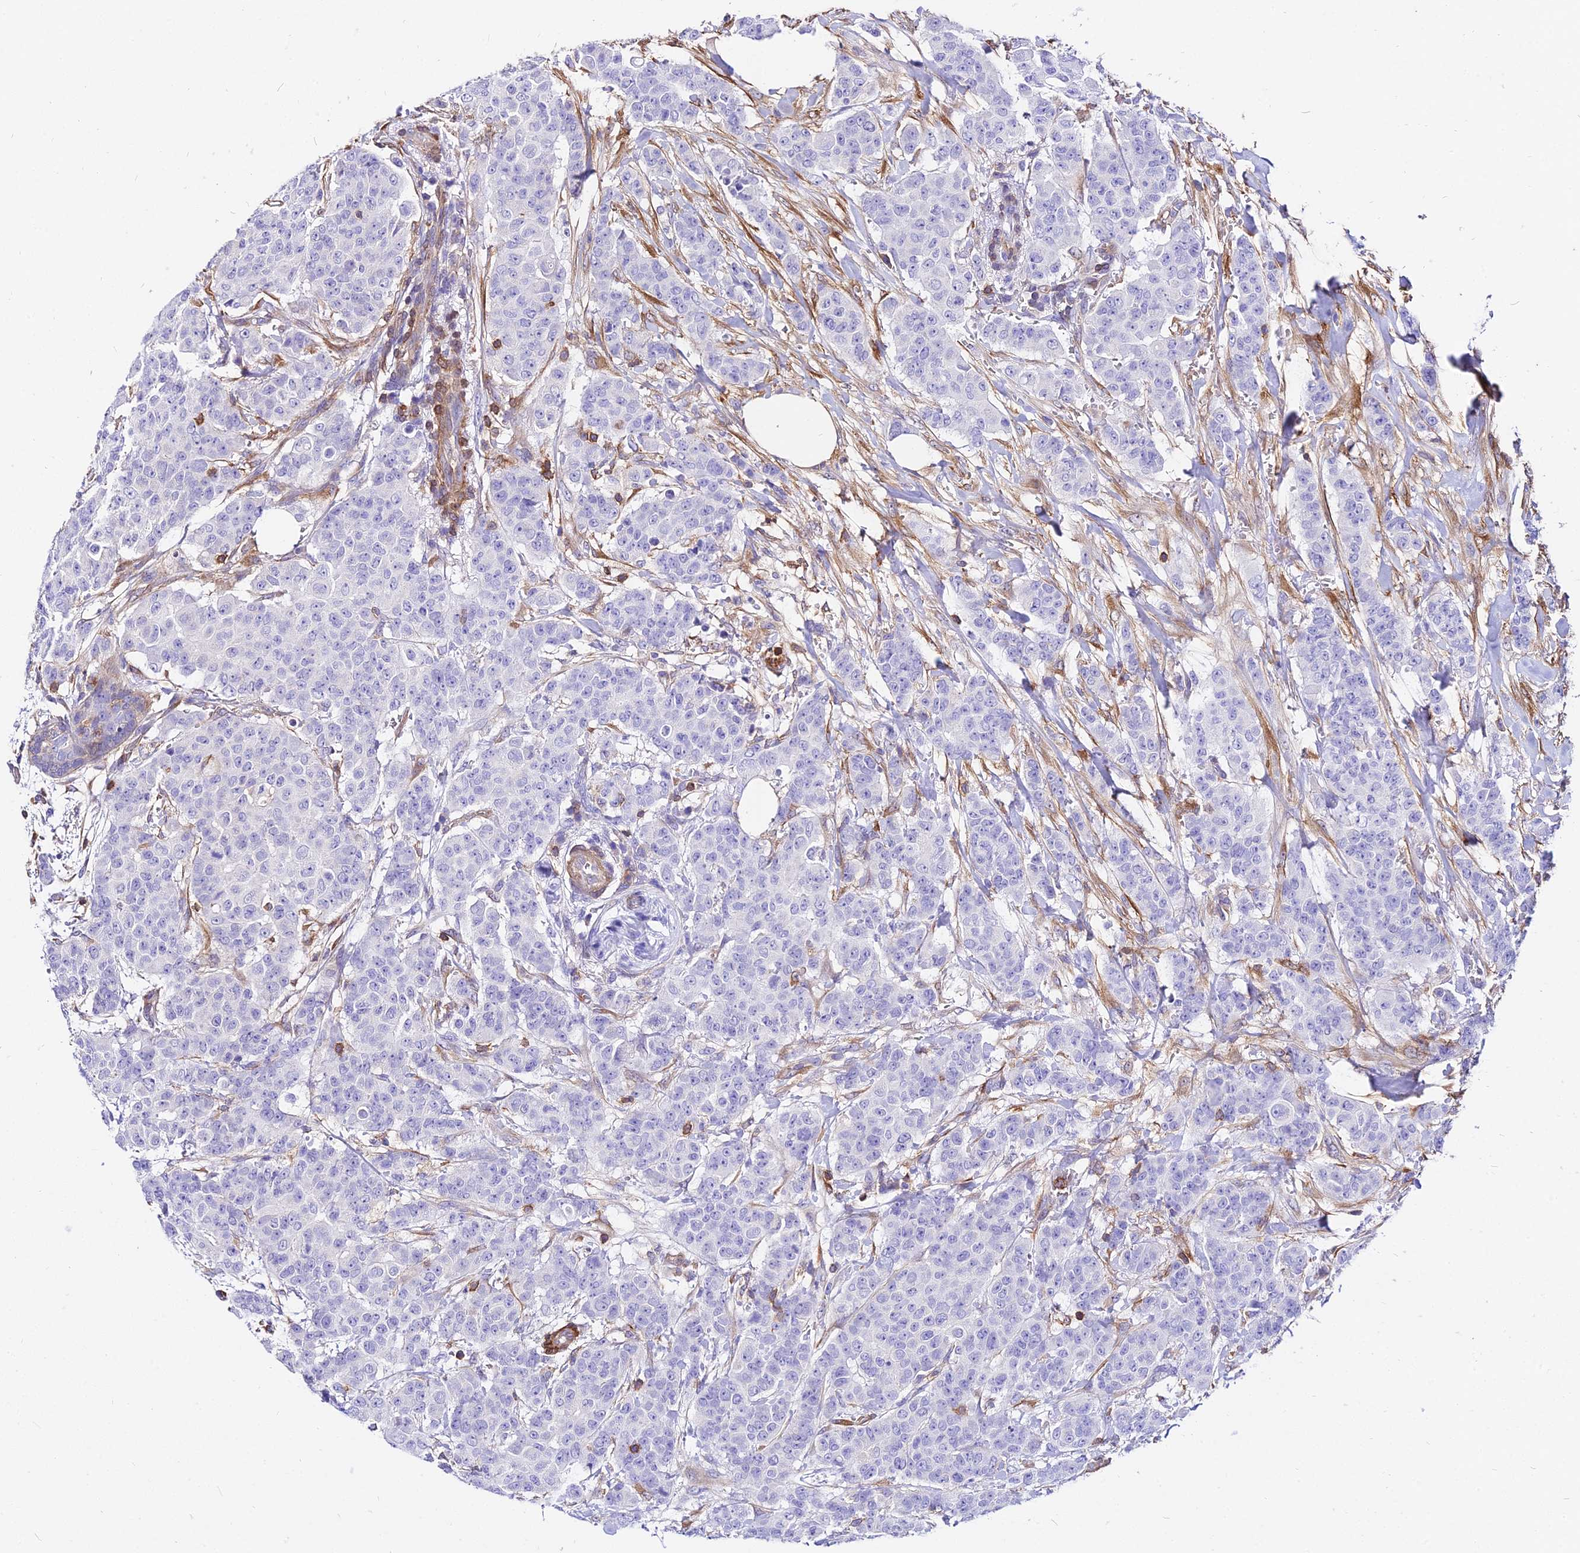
{"staining": {"intensity": "negative", "quantity": "none", "location": "none"}, "tissue": "breast cancer", "cell_type": "Tumor cells", "image_type": "cancer", "snomed": [{"axis": "morphology", "description": "Duct carcinoma"}, {"axis": "topography", "description": "Breast"}], "caption": "Human breast infiltrating ductal carcinoma stained for a protein using IHC displays no positivity in tumor cells.", "gene": "CSRP1", "patient": {"sex": "female", "age": 40}}